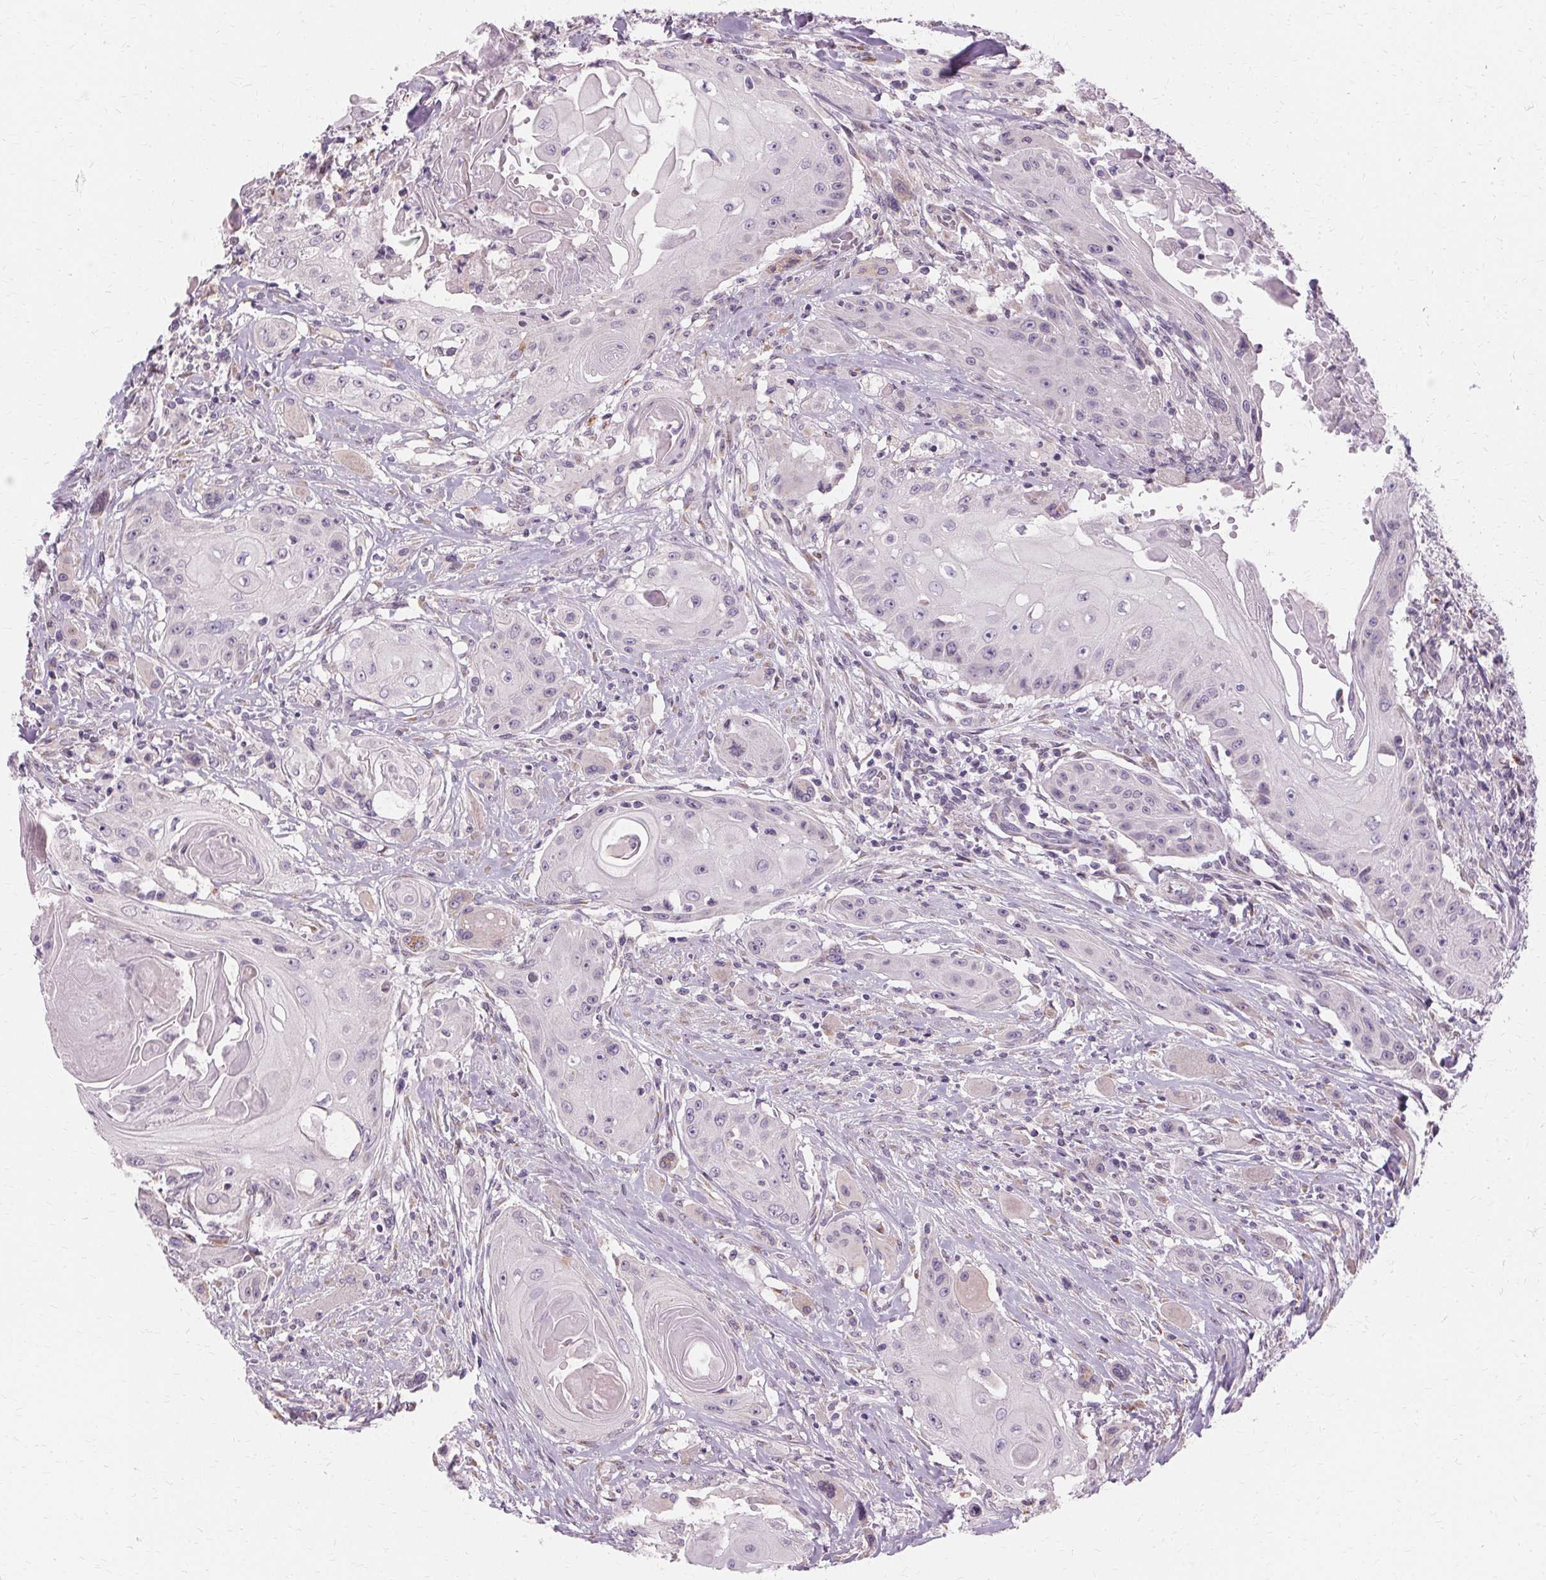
{"staining": {"intensity": "negative", "quantity": "none", "location": "none"}, "tissue": "head and neck cancer", "cell_type": "Tumor cells", "image_type": "cancer", "snomed": [{"axis": "morphology", "description": "Squamous cell carcinoma, NOS"}, {"axis": "topography", "description": "Oral tissue"}, {"axis": "topography", "description": "Head-Neck"}, {"axis": "topography", "description": "Neck, NOS"}], "caption": "Human head and neck squamous cell carcinoma stained for a protein using IHC demonstrates no positivity in tumor cells.", "gene": "FCRL3", "patient": {"sex": "female", "age": 55}}